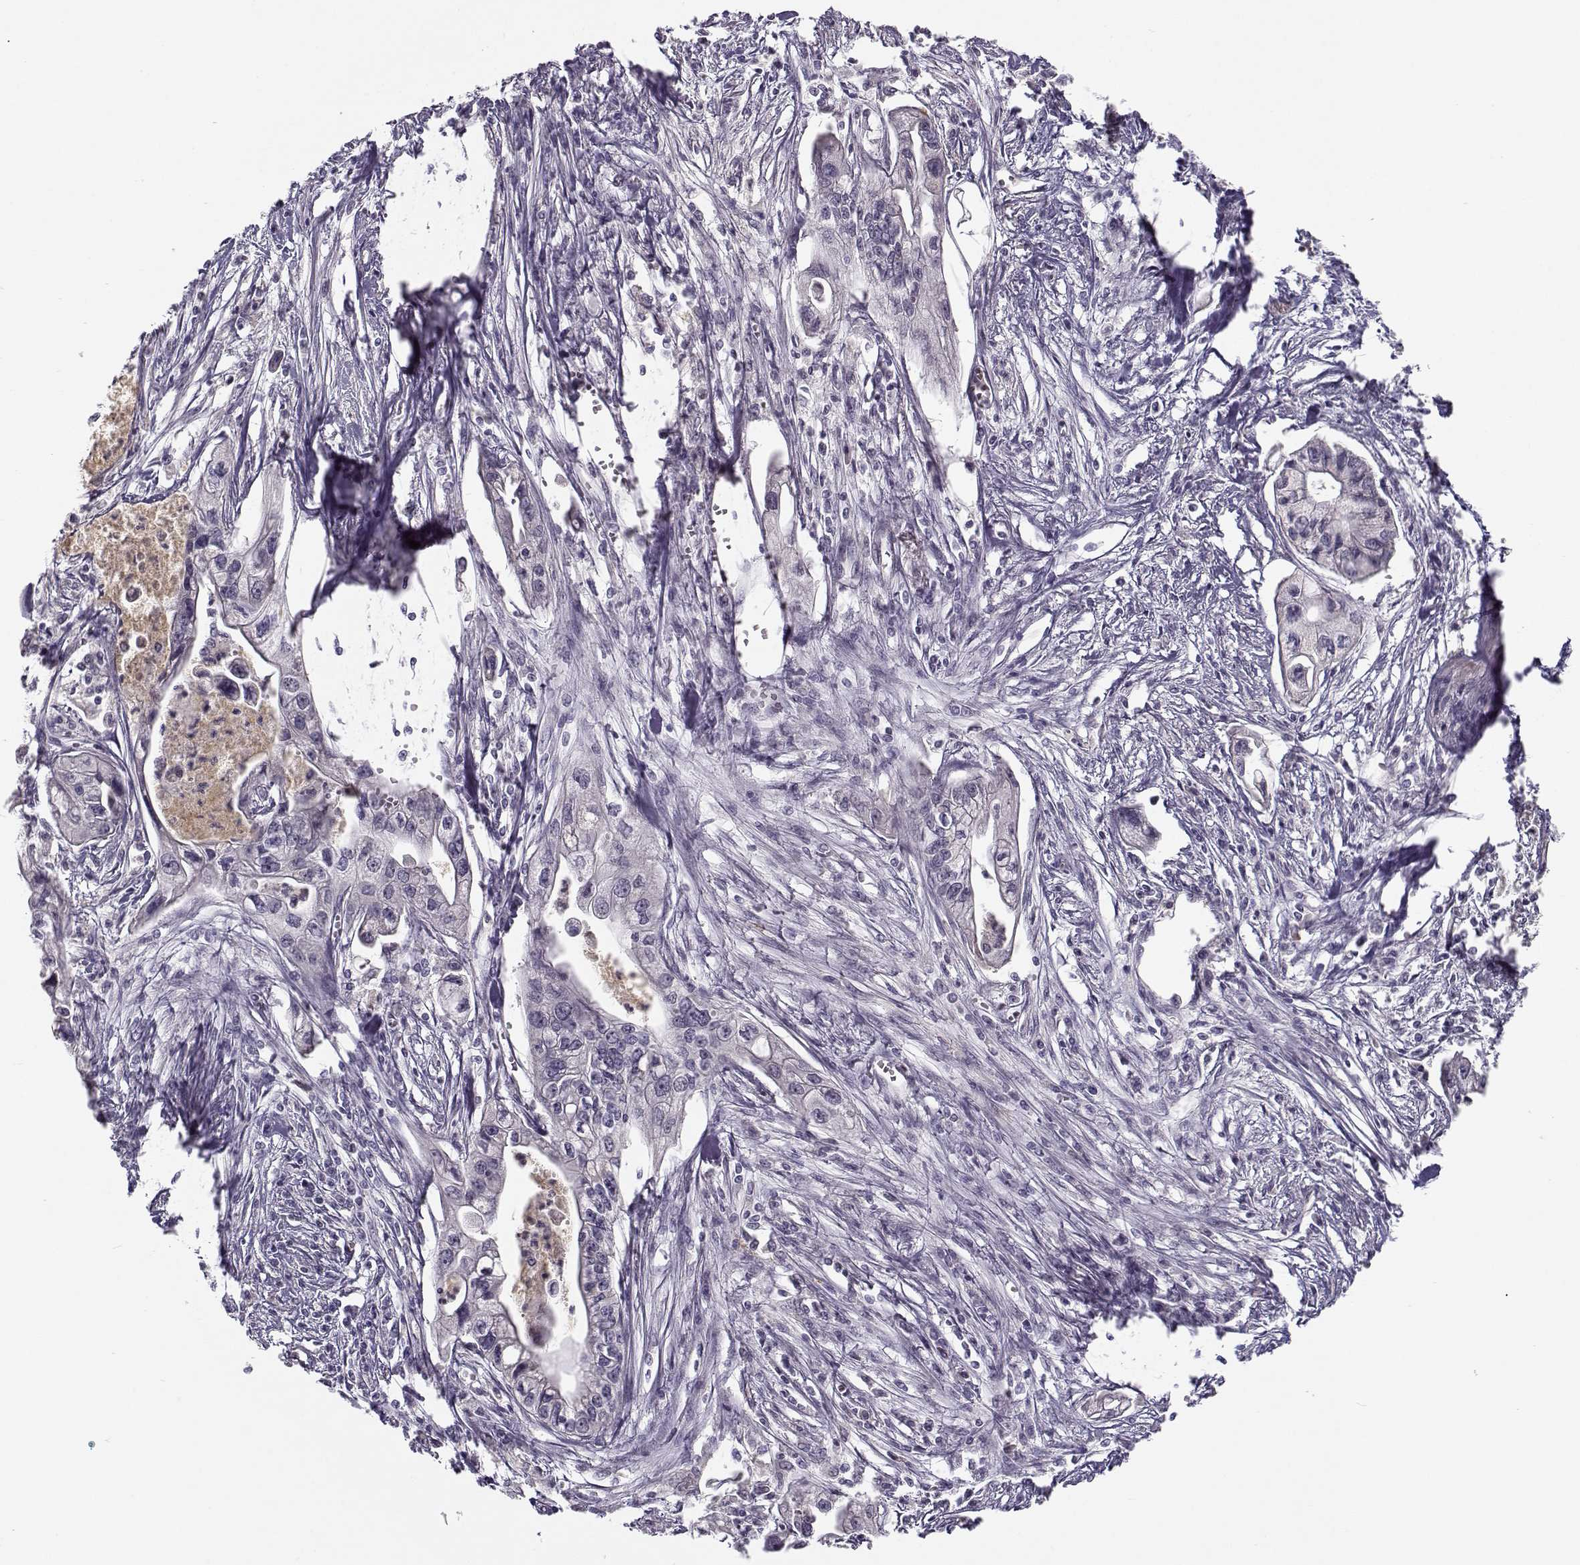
{"staining": {"intensity": "negative", "quantity": "none", "location": "none"}, "tissue": "pancreatic cancer", "cell_type": "Tumor cells", "image_type": "cancer", "snomed": [{"axis": "morphology", "description": "Adenocarcinoma, NOS"}, {"axis": "topography", "description": "Pancreas"}], "caption": "A high-resolution image shows immunohistochemistry (IHC) staining of pancreatic cancer (adenocarcinoma), which displays no significant staining in tumor cells.", "gene": "TMEM145", "patient": {"sex": "male", "age": 70}}